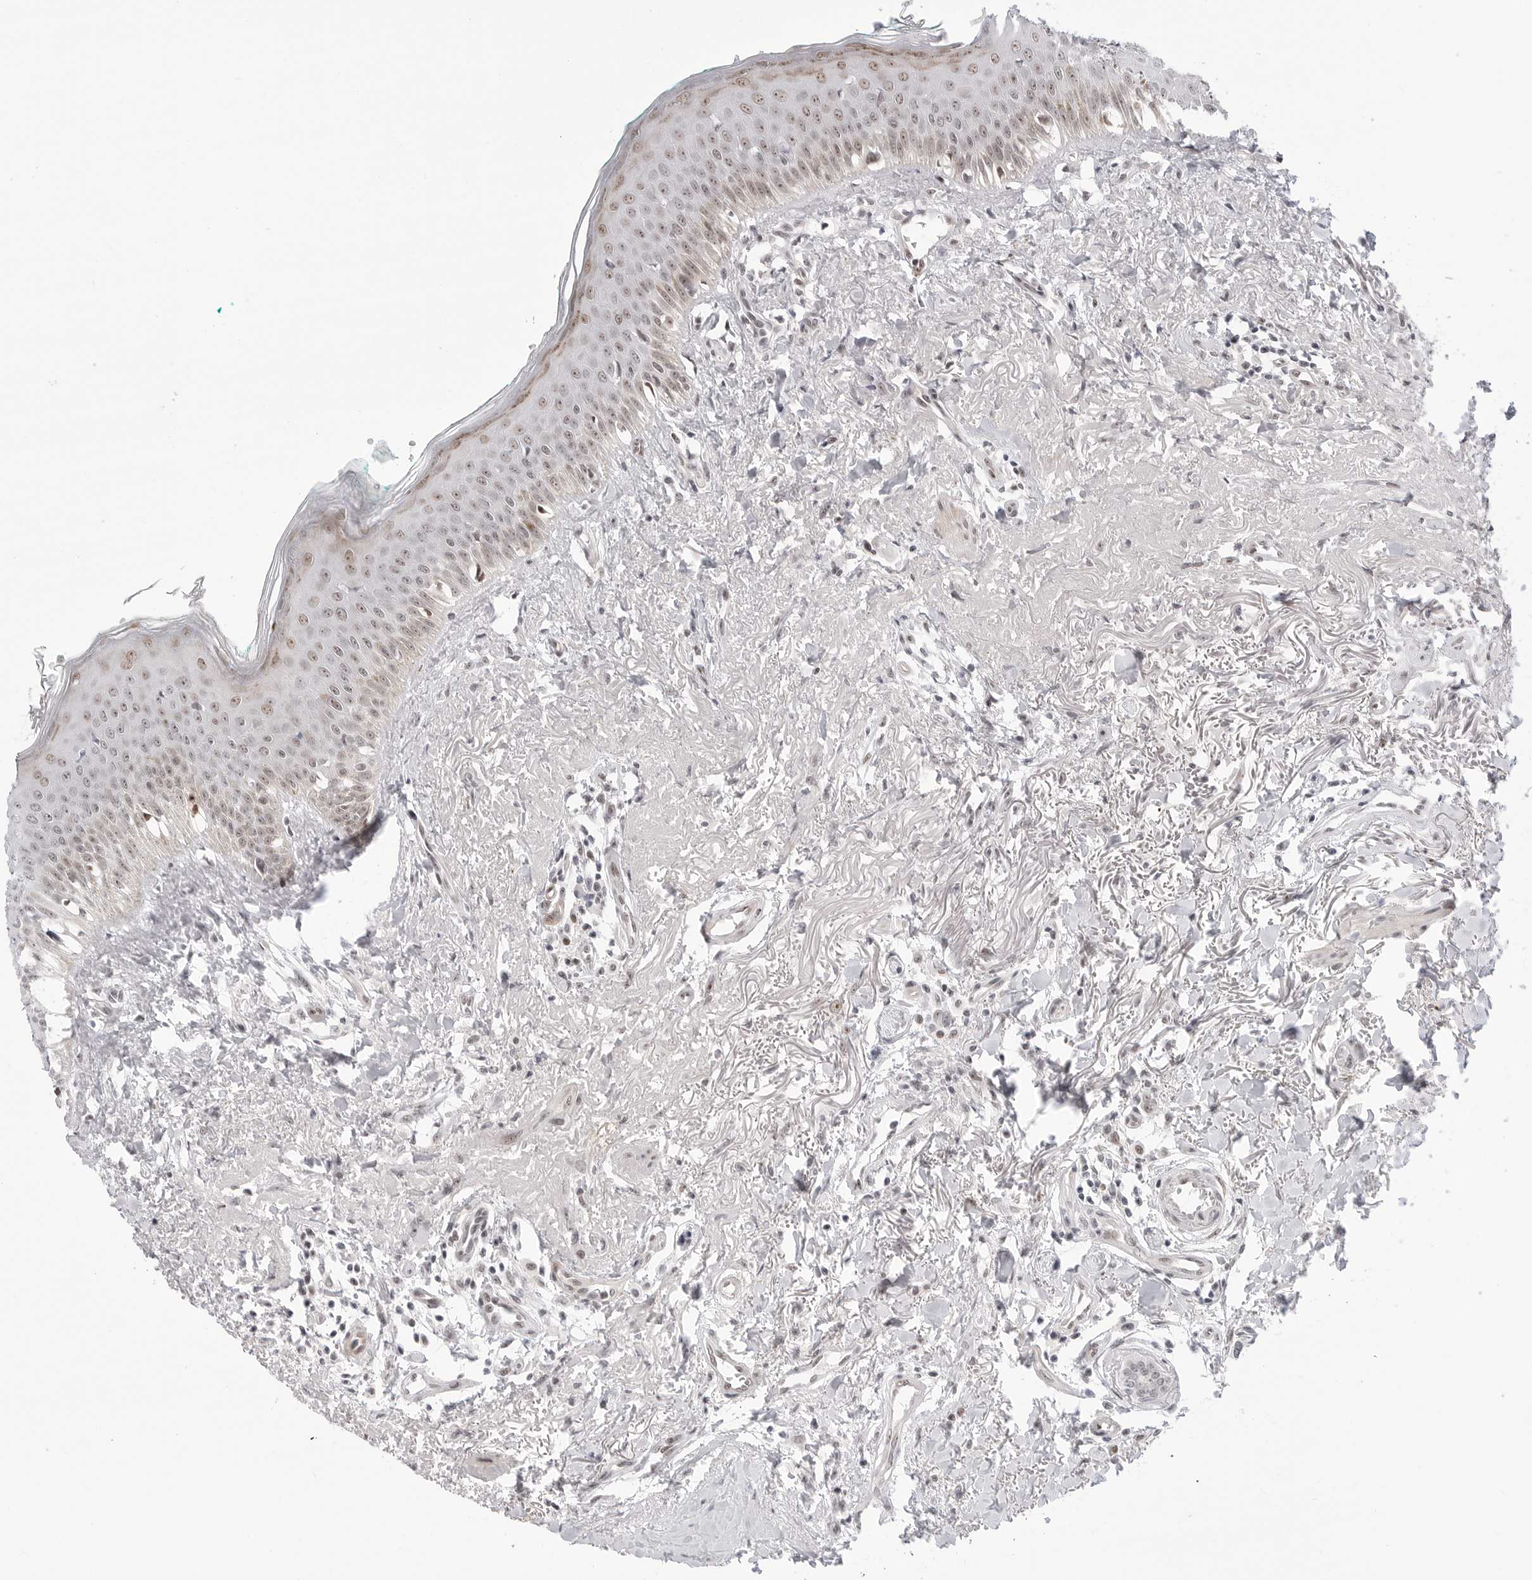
{"staining": {"intensity": "moderate", "quantity": "25%-75%", "location": "cytoplasmic/membranous,nuclear"}, "tissue": "oral mucosa", "cell_type": "Squamous epithelial cells", "image_type": "normal", "snomed": [{"axis": "morphology", "description": "Normal tissue, NOS"}, {"axis": "topography", "description": "Oral tissue"}], "caption": "Oral mucosa stained for a protein (brown) demonstrates moderate cytoplasmic/membranous,nuclear positive positivity in about 25%-75% of squamous epithelial cells.", "gene": "C1orf162", "patient": {"sex": "female", "age": 70}}